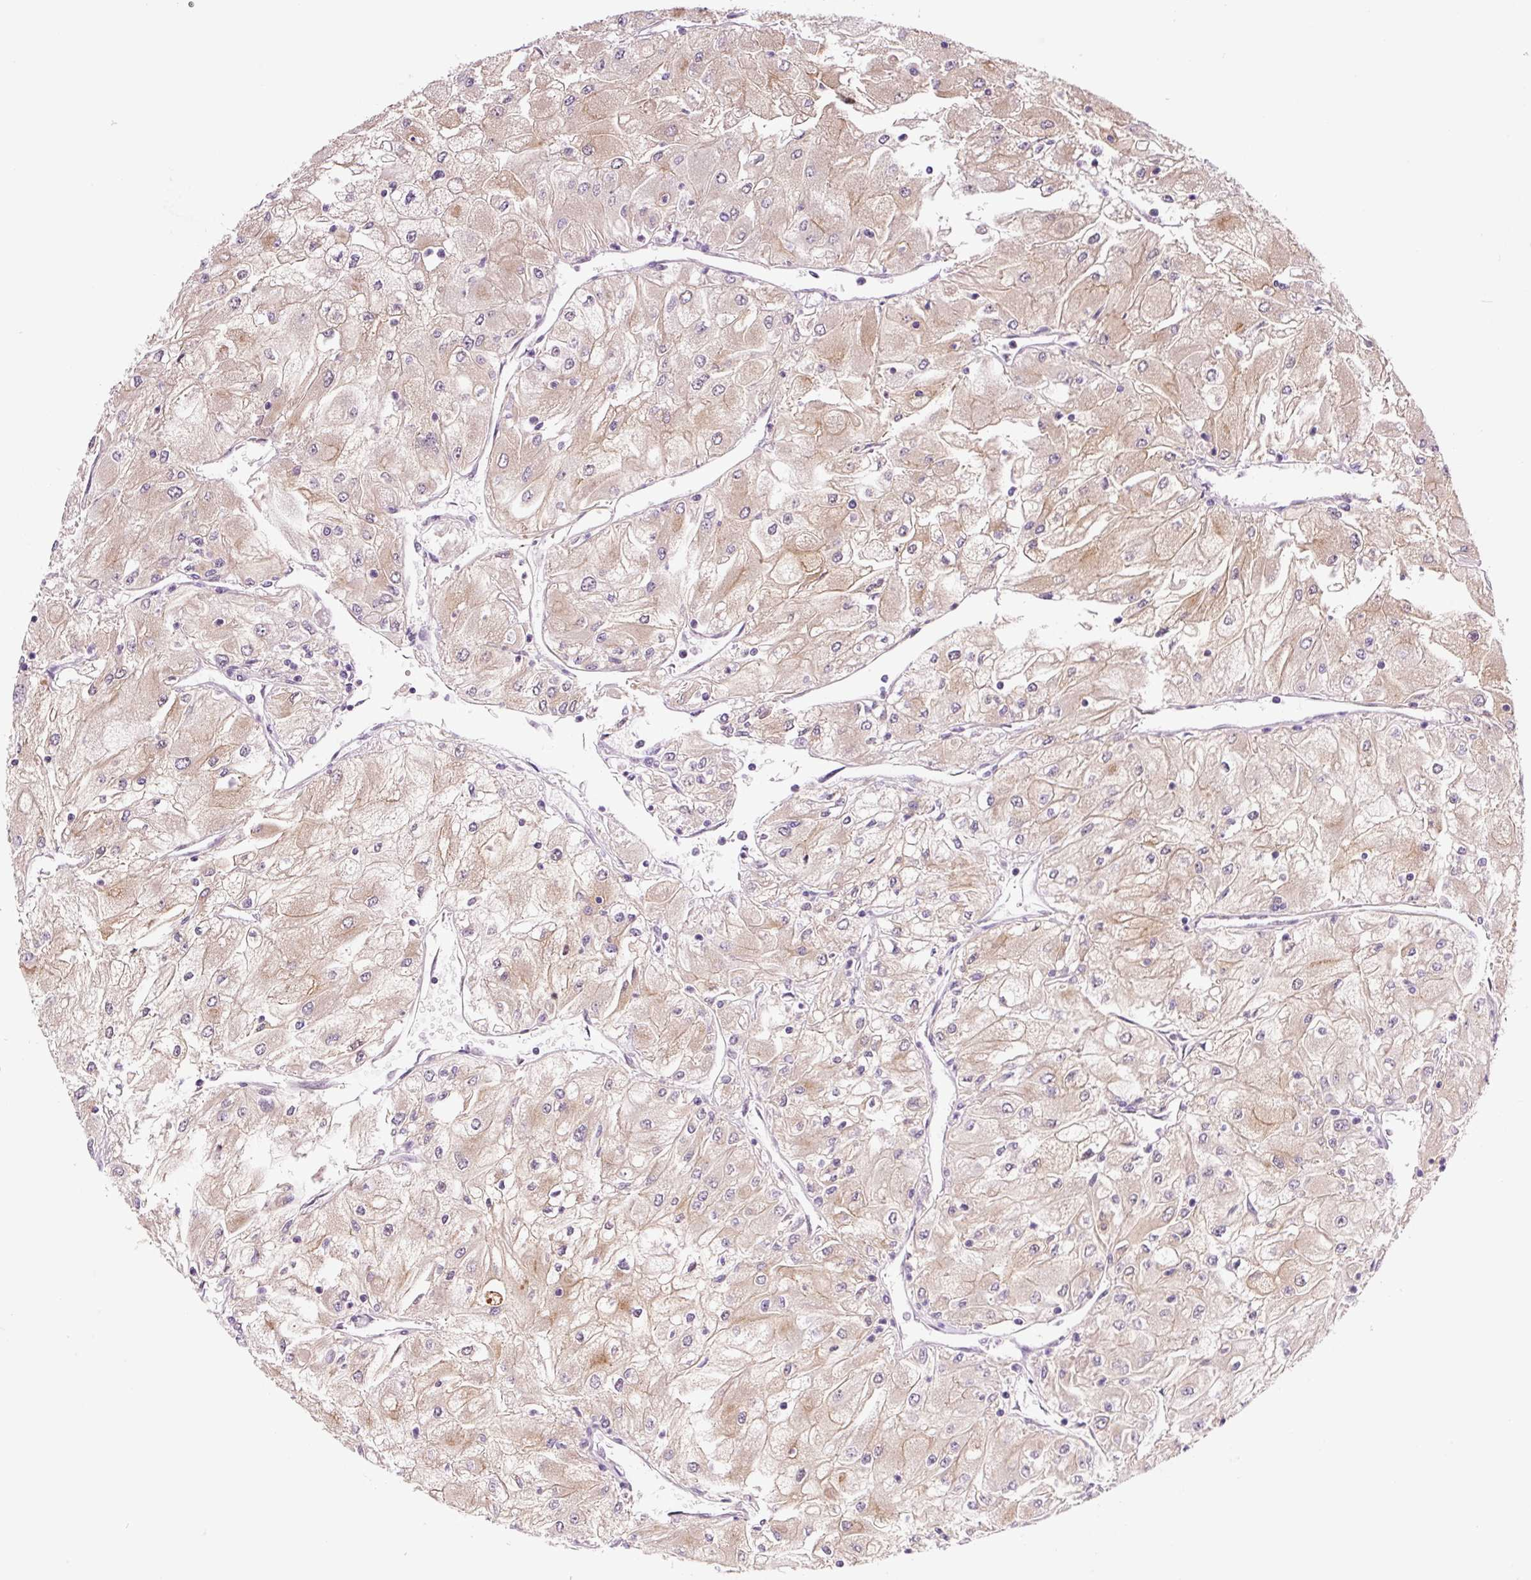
{"staining": {"intensity": "weak", "quantity": "25%-75%", "location": "cytoplasmic/membranous"}, "tissue": "renal cancer", "cell_type": "Tumor cells", "image_type": "cancer", "snomed": [{"axis": "morphology", "description": "Adenocarcinoma, NOS"}, {"axis": "topography", "description": "Kidney"}], "caption": "Protein staining reveals weak cytoplasmic/membranous staining in approximately 25%-75% of tumor cells in renal cancer.", "gene": "PRKAA2", "patient": {"sex": "male", "age": 80}}